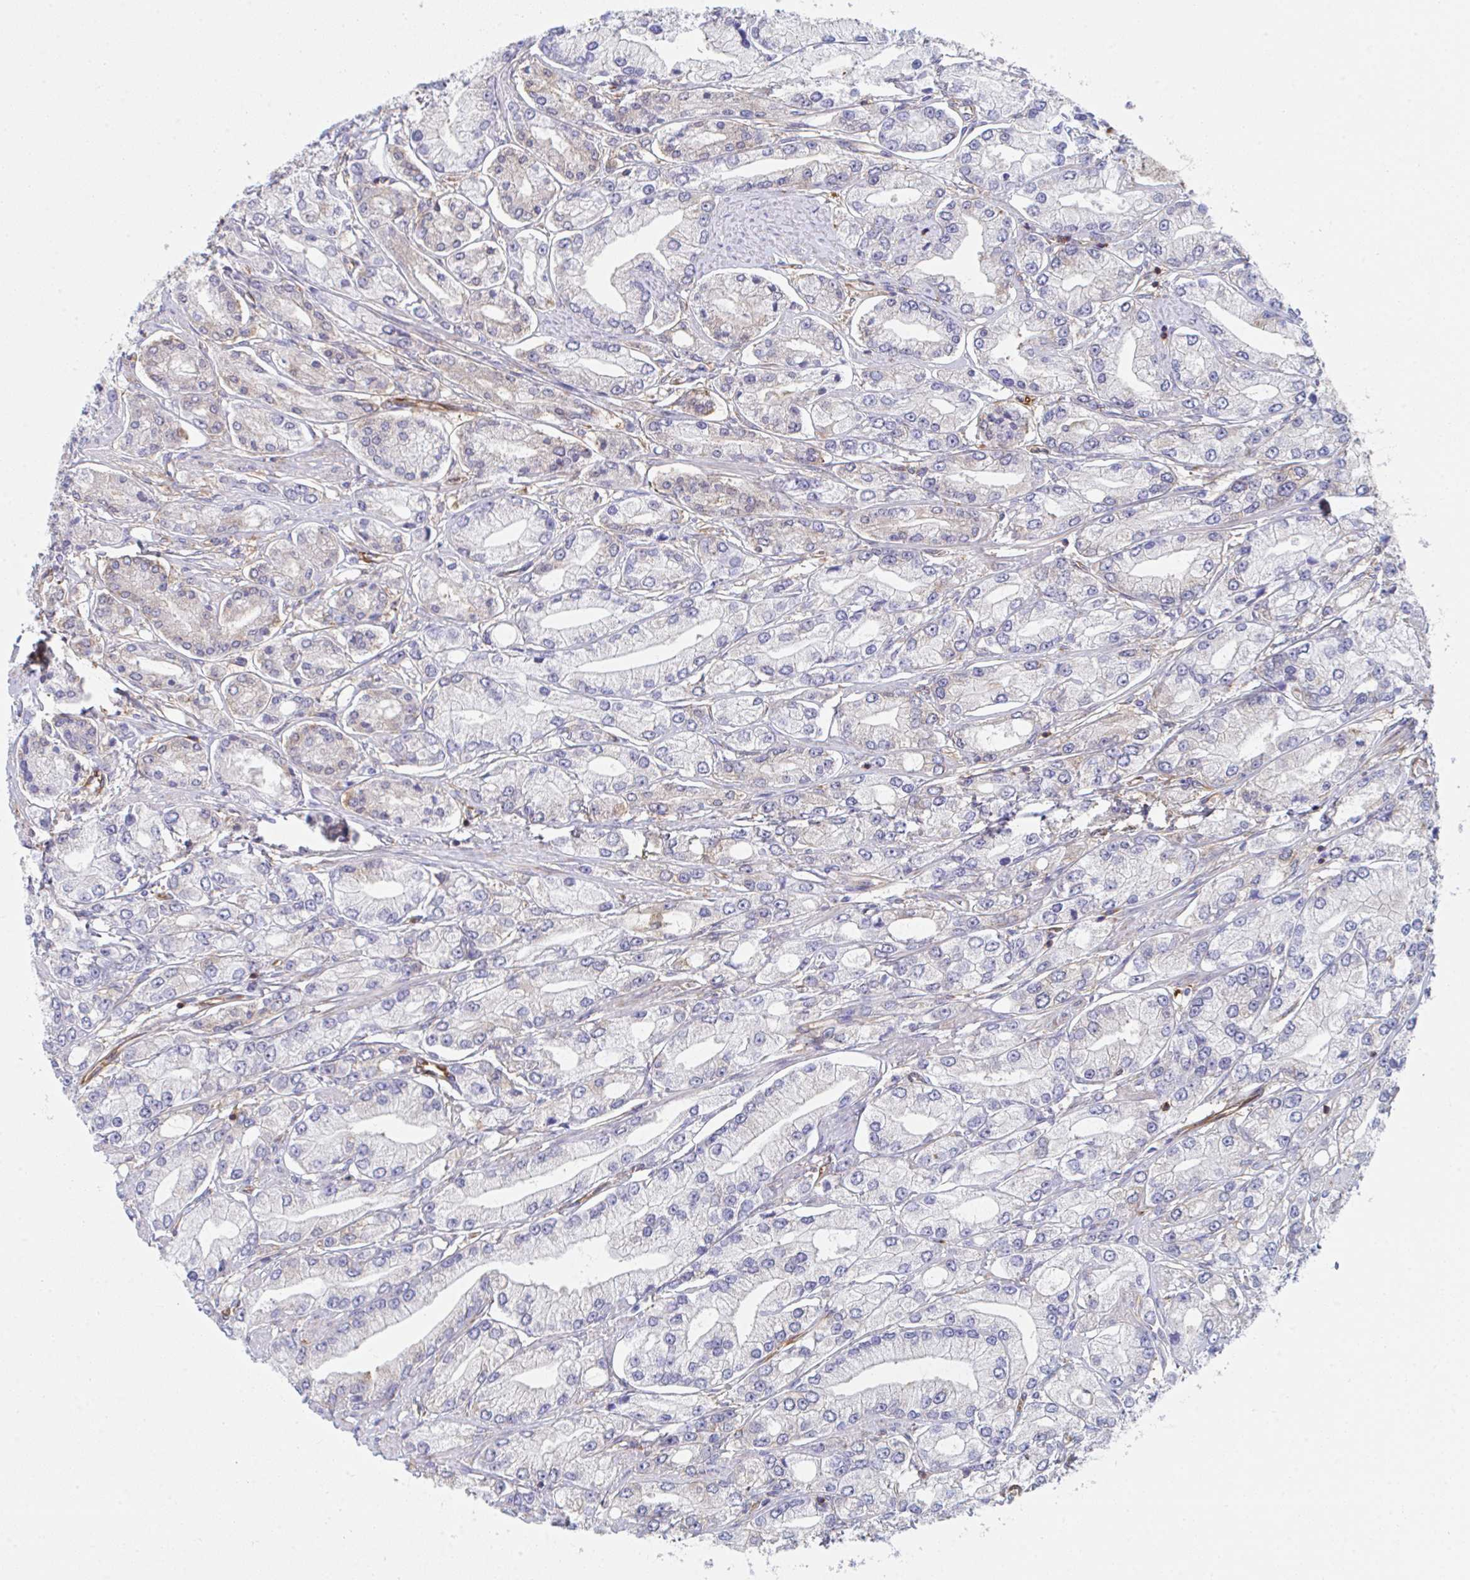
{"staining": {"intensity": "weak", "quantity": "25%-75%", "location": "cytoplasmic/membranous"}, "tissue": "prostate cancer", "cell_type": "Tumor cells", "image_type": "cancer", "snomed": [{"axis": "morphology", "description": "Adenocarcinoma, High grade"}, {"axis": "topography", "description": "Prostate"}], "caption": "Human prostate high-grade adenocarcinoma stained for a protein (brown) reveals weak cytoplasmic/membranous positive positivity in about 25%-75% of tumor cells.", "gene": "WNK1", "patient": {"sex": "male", "age": 66}}